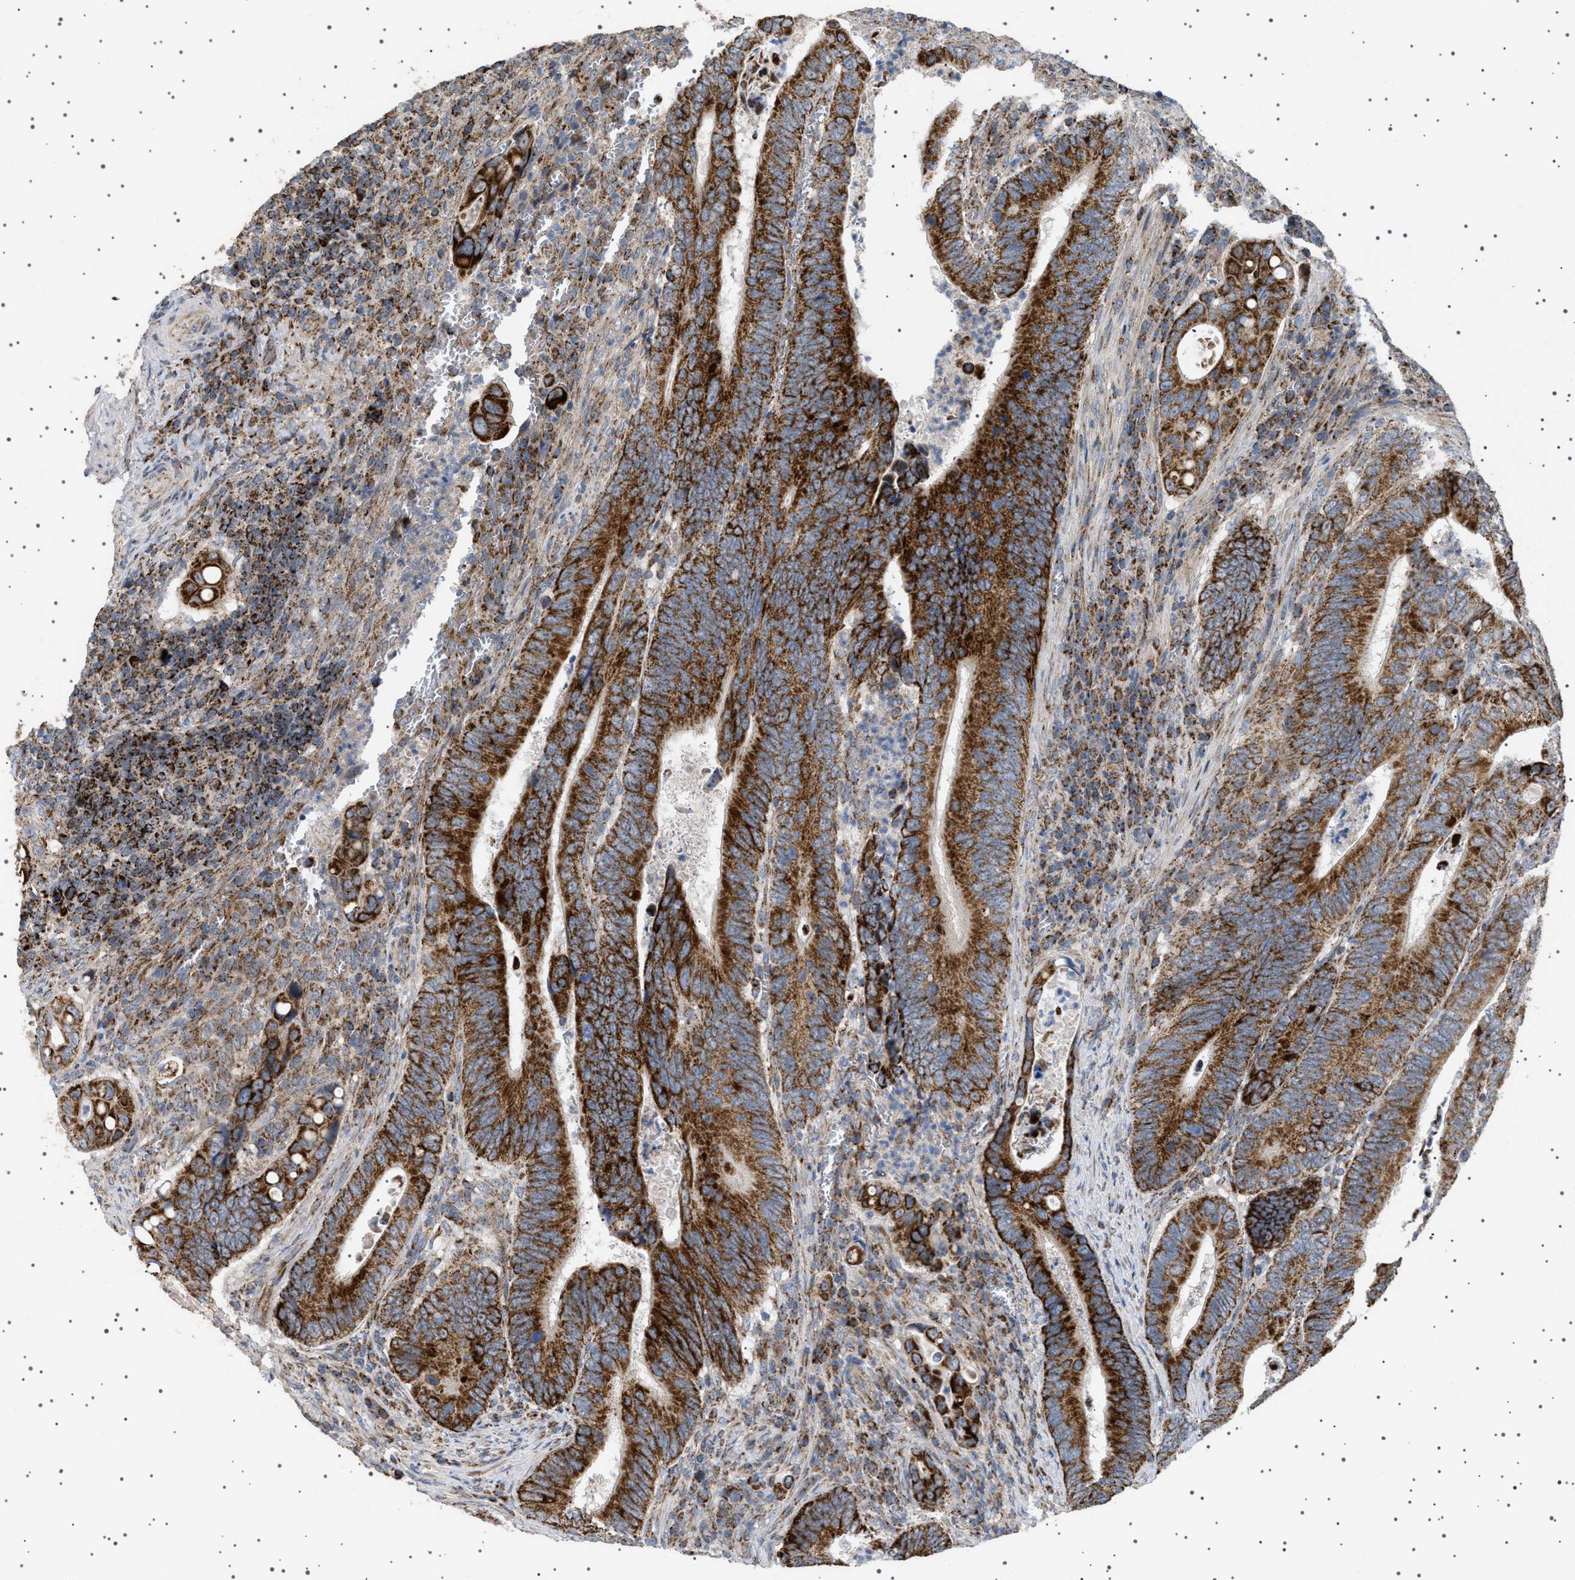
{"staining": {"intensity": "strong", "quantity": ">75%", "location": "cytoplasmic/membranous"}, "tissue": "colorectal cancer", "cell_type": "Tumor cells", "image_type": "cancer", "snomed": [{"axis": "morphology", "description": "Inflammation, NOS"}, {"axis": "morphology", "description": "Adenocarcinoma, NOS"}, {"axis": "topography", "description": "Colon"}], "caption": "An IHC histopathology image of tumor tissue is shown. Protein staining in brown shows strong cytoplasmic/membranous positivity in colorectal adenocarcinoma within tumor cells.", "gene": "UBXN8", "patient": {"sex": "male", "age": 72}}